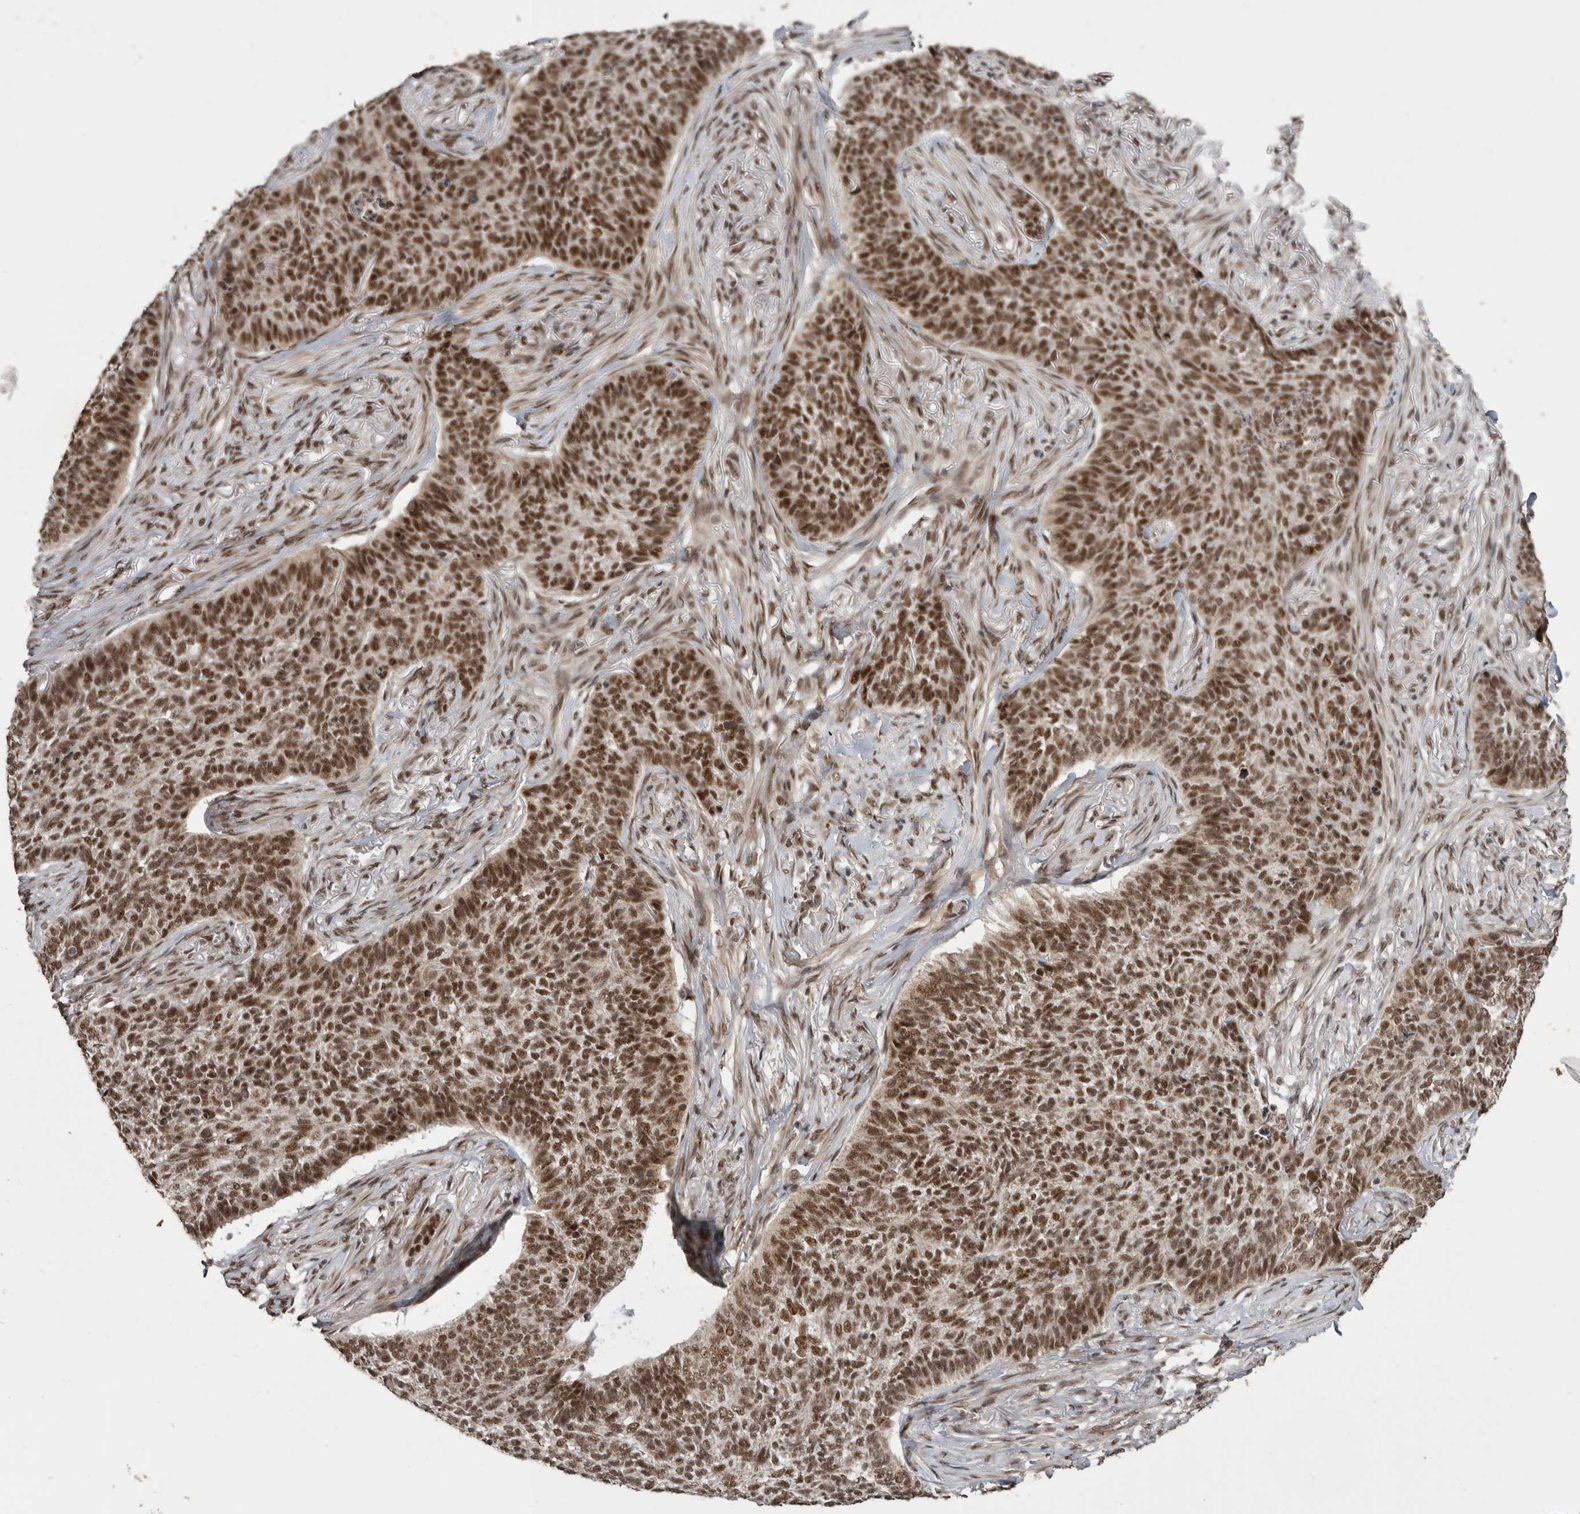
{"staining": {"intensity": "moderate", "quantity": ">75%", "location": "nuclear"}, "tissue": "skin cancer", "cell_type": "Tumor cells", "image_type": "cancer", "snomed": [{"axis": "morphology", "description": "Basal cell carcinoma"}, {"axis": "topography", "description": "Skin"}], "caption": "About >75% of tumor cells in human skin cancer demonstrate moderate nuclear protein staining as visualized by brown immunohistochemical staining.", "gene": "PPP1R10", "patient": {"sex": "male", "age": 85}}